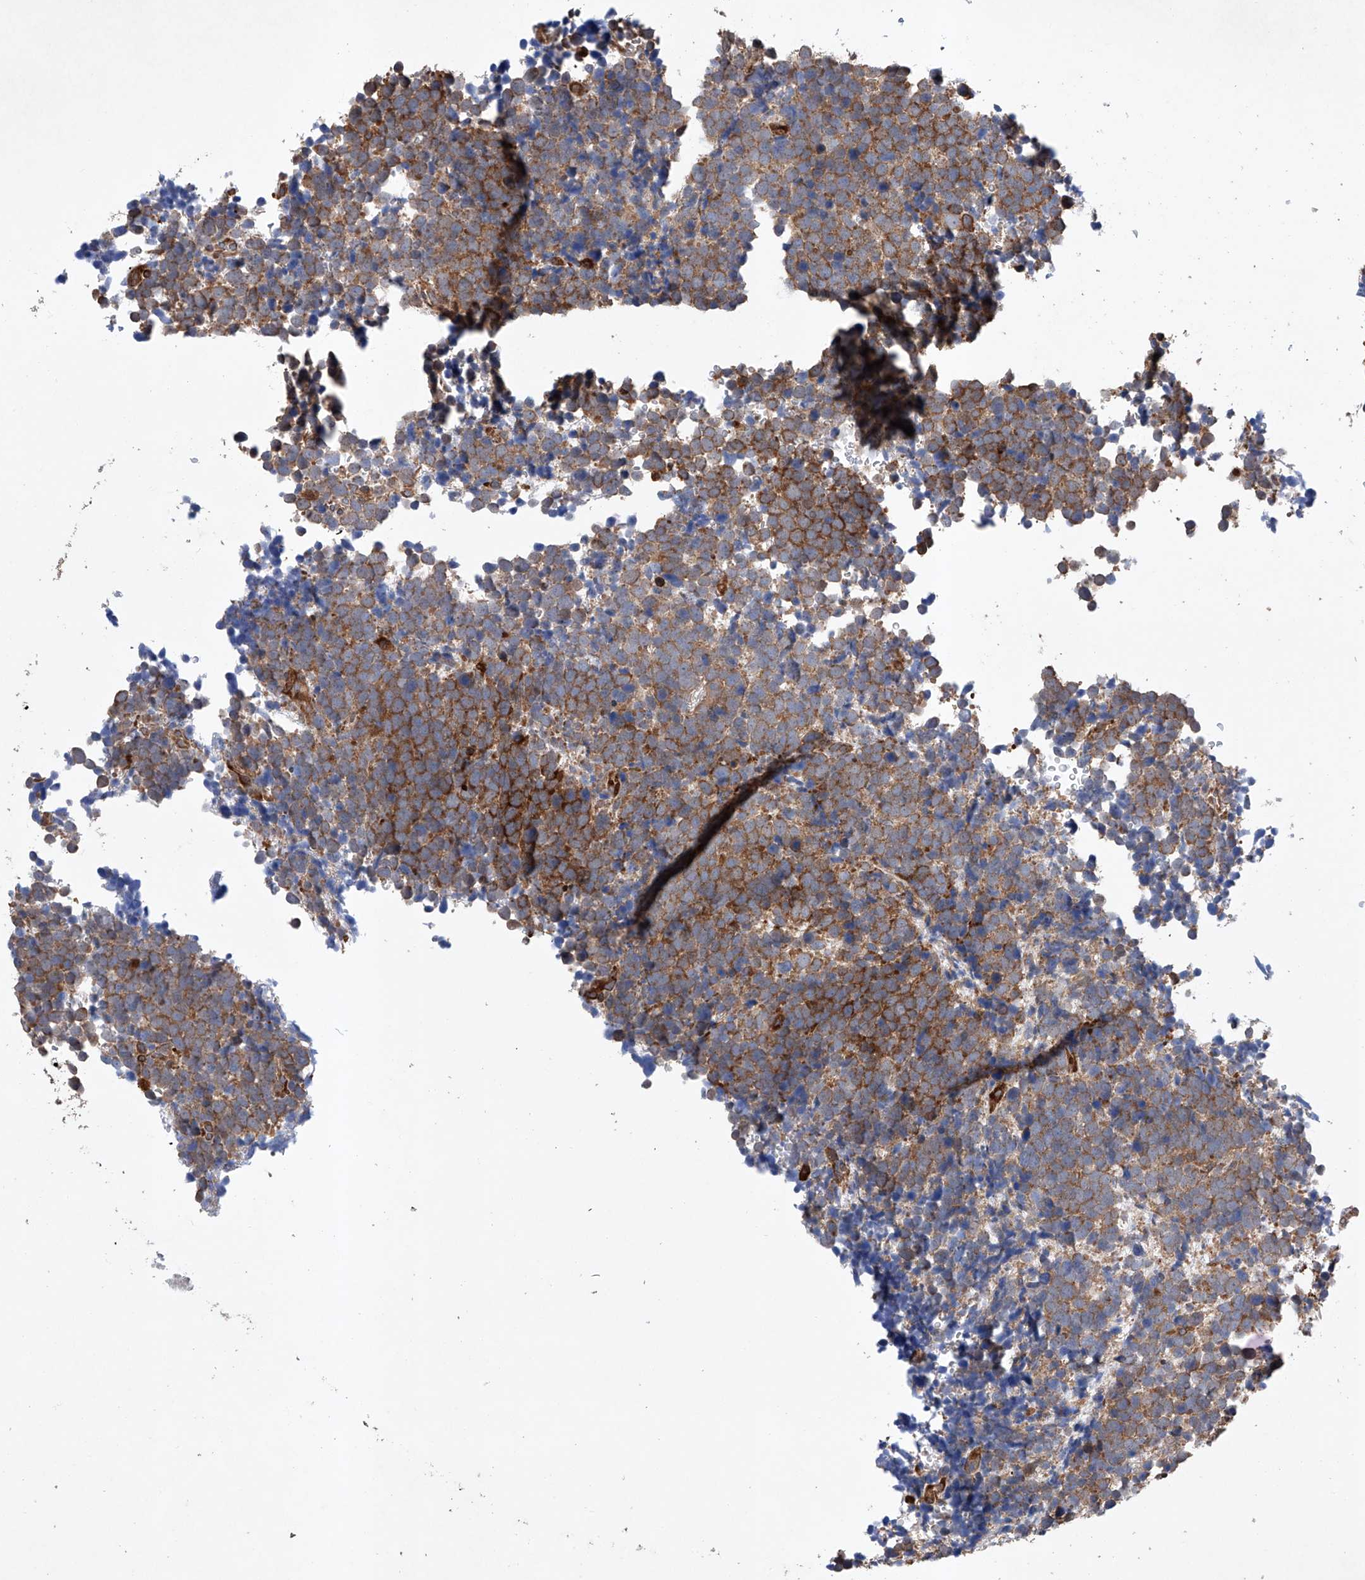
{"staining": {"intensity": "moderate", "quantity": ">75%", "location": "cytoplasmic/membranous"}, "tissue": "urothelial cancer", "cell_type": "Tumor cells", "image_type": "cancer", "snomed": [{"axis": "morphology", "description": "Urothelial carcinoma, High grade"}, {"axis": "topography", "description": "Urinary bladder"}], "caption": "A histopathology image of human urothelial carcinoma (high-grade) stained for a protein demonstrates moderate cytoplasmic/membranous brown staining in tumor cells.", "gene": "TIMM23", "patient": {"sex": "female", "age": 82}}